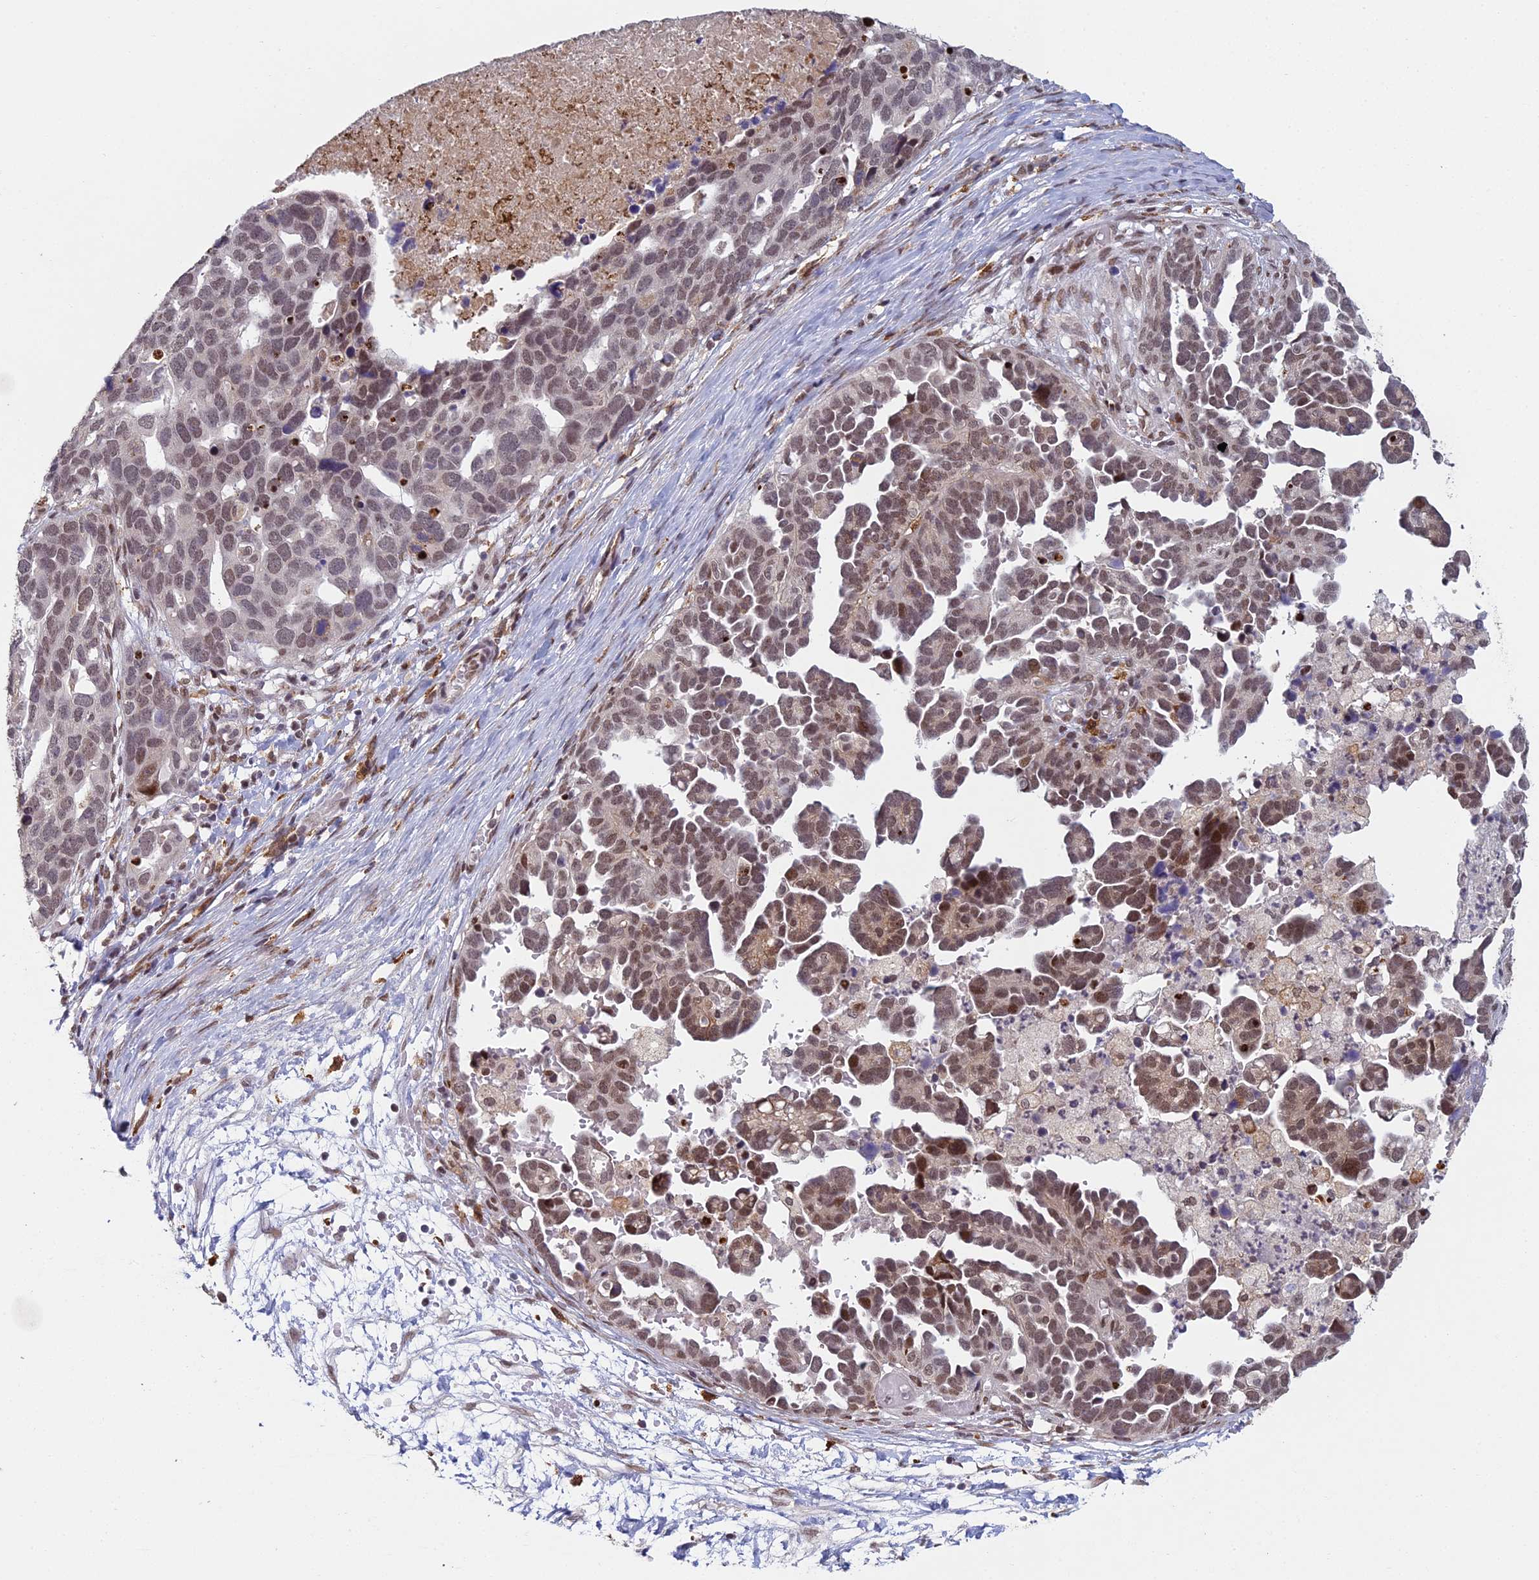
{"staining": {"intensity": "moderate", "quantity": ">75%", "location": "nuclear"}, "tissue": "ovarian cancer", "cell_type": "Tumor cells", "image_type": "cancer", "snomed": [{"axis": "morphology", "description": "Cystadenocarcinoma, serous, NOS"}, {"axis": "topography", "description": "Ovary"}], "caption": "Ovarian cancer tissue demonstrates moderate nuclear staining in approximately >75% of tumor cells", "gene": "ABHD17A", "patient": {"sex": "female", "age": 54}}